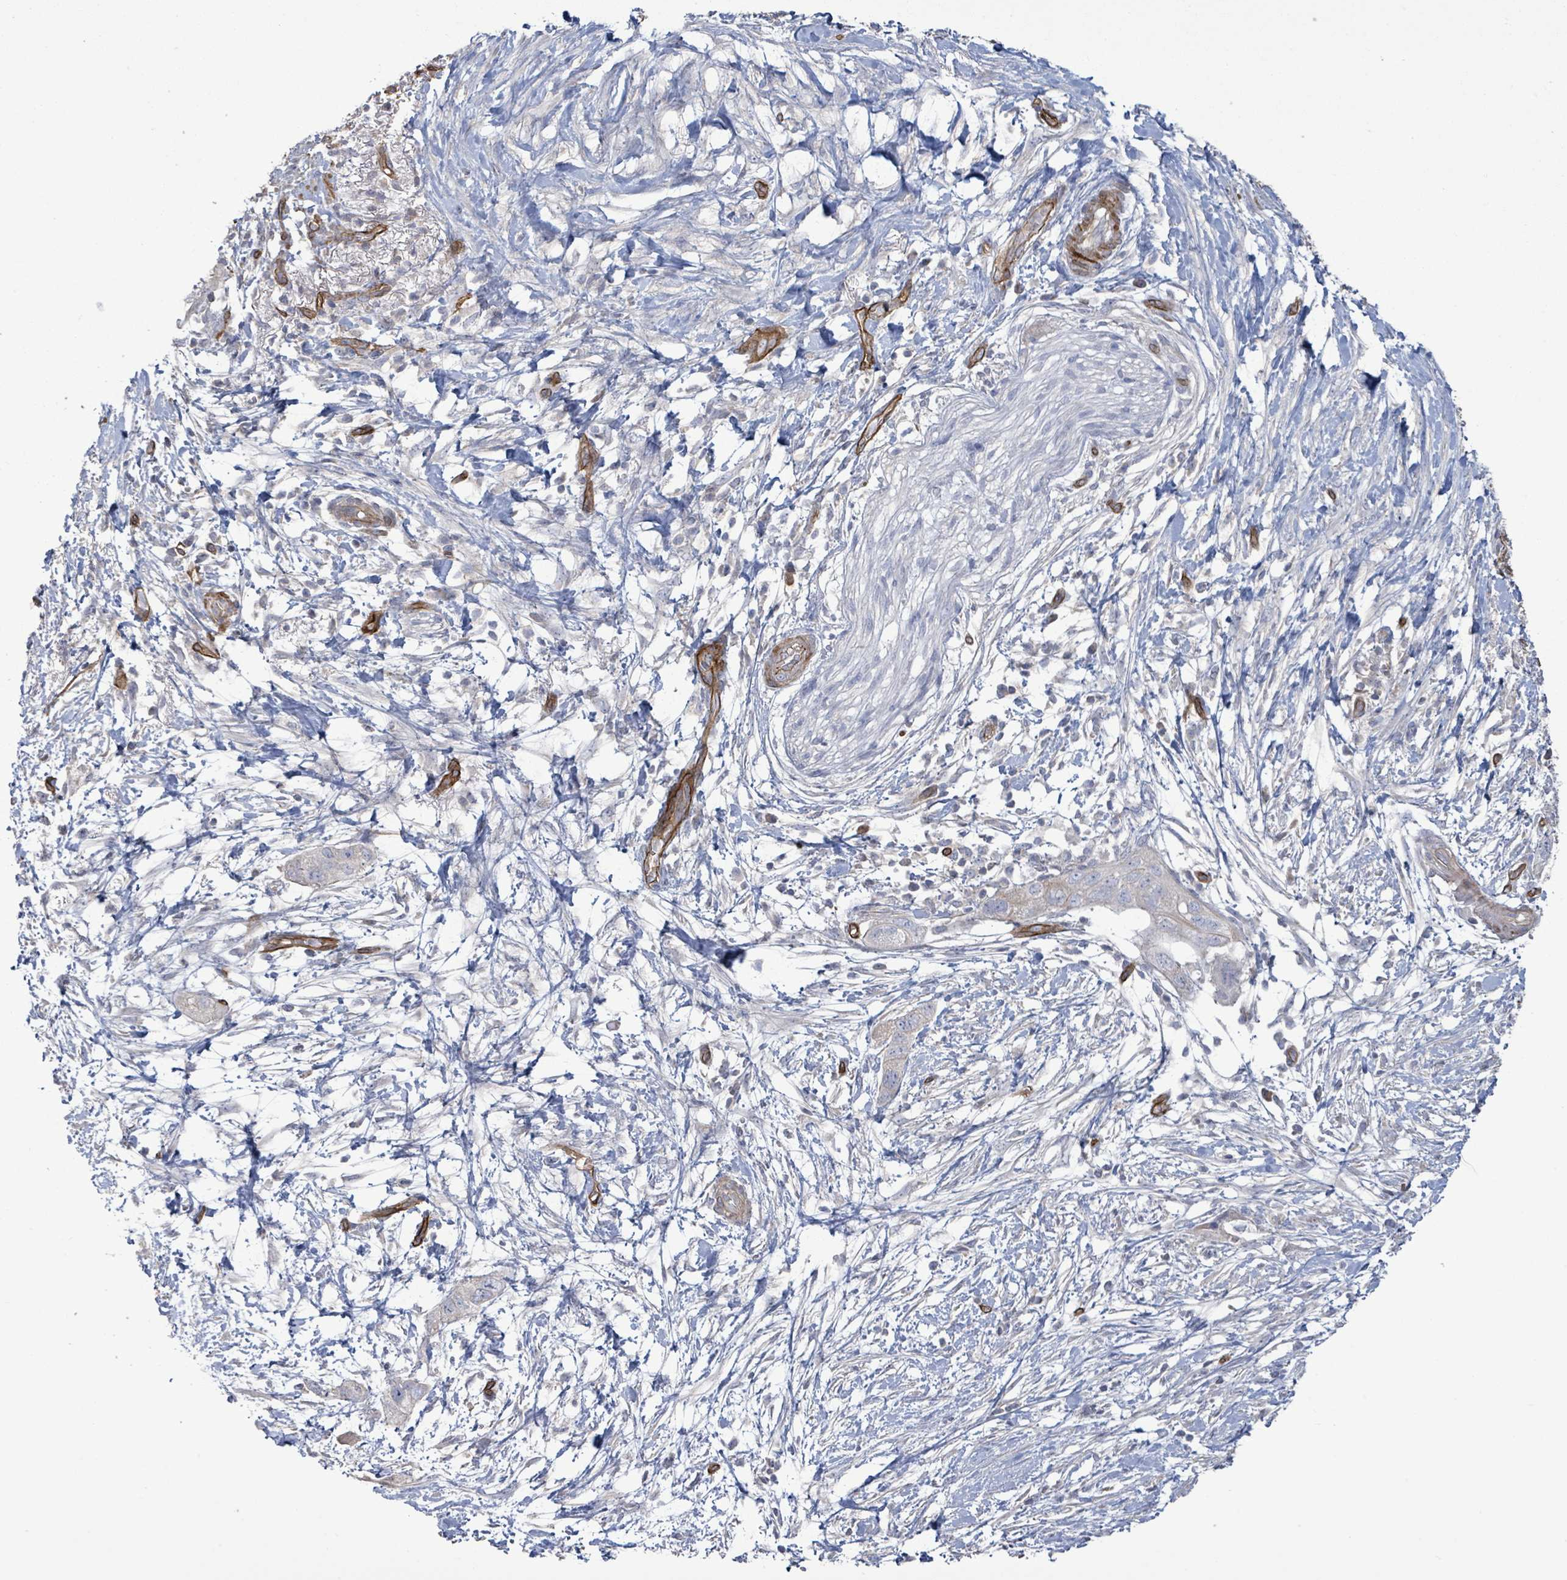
{"staining": {"intensity": "negative", "quantity": "none", "location": "none"}, "tissue": "pancreatic cancer", "cell_type": "Tumor cells", "image_type": "cancer", "snomed": [{"axis": "morphology", "description": "Adenocarcinoma, NOS"}, {"axis": "topography", "description": "Pancreas"}], "caption": "This is a histopathology image of IHC staining of pancreatic adenocarcinoma, which shows no positivity in tumor cells. Brightfield microscopy of immunohistochemistry (IHC) stained with DAB (3,3'-diaminobenzidine) (brown) and hematoxylin (blue), captured at high magnification.", "gene": "KANK3", "patient": {"sex": "female", "age": 72}}